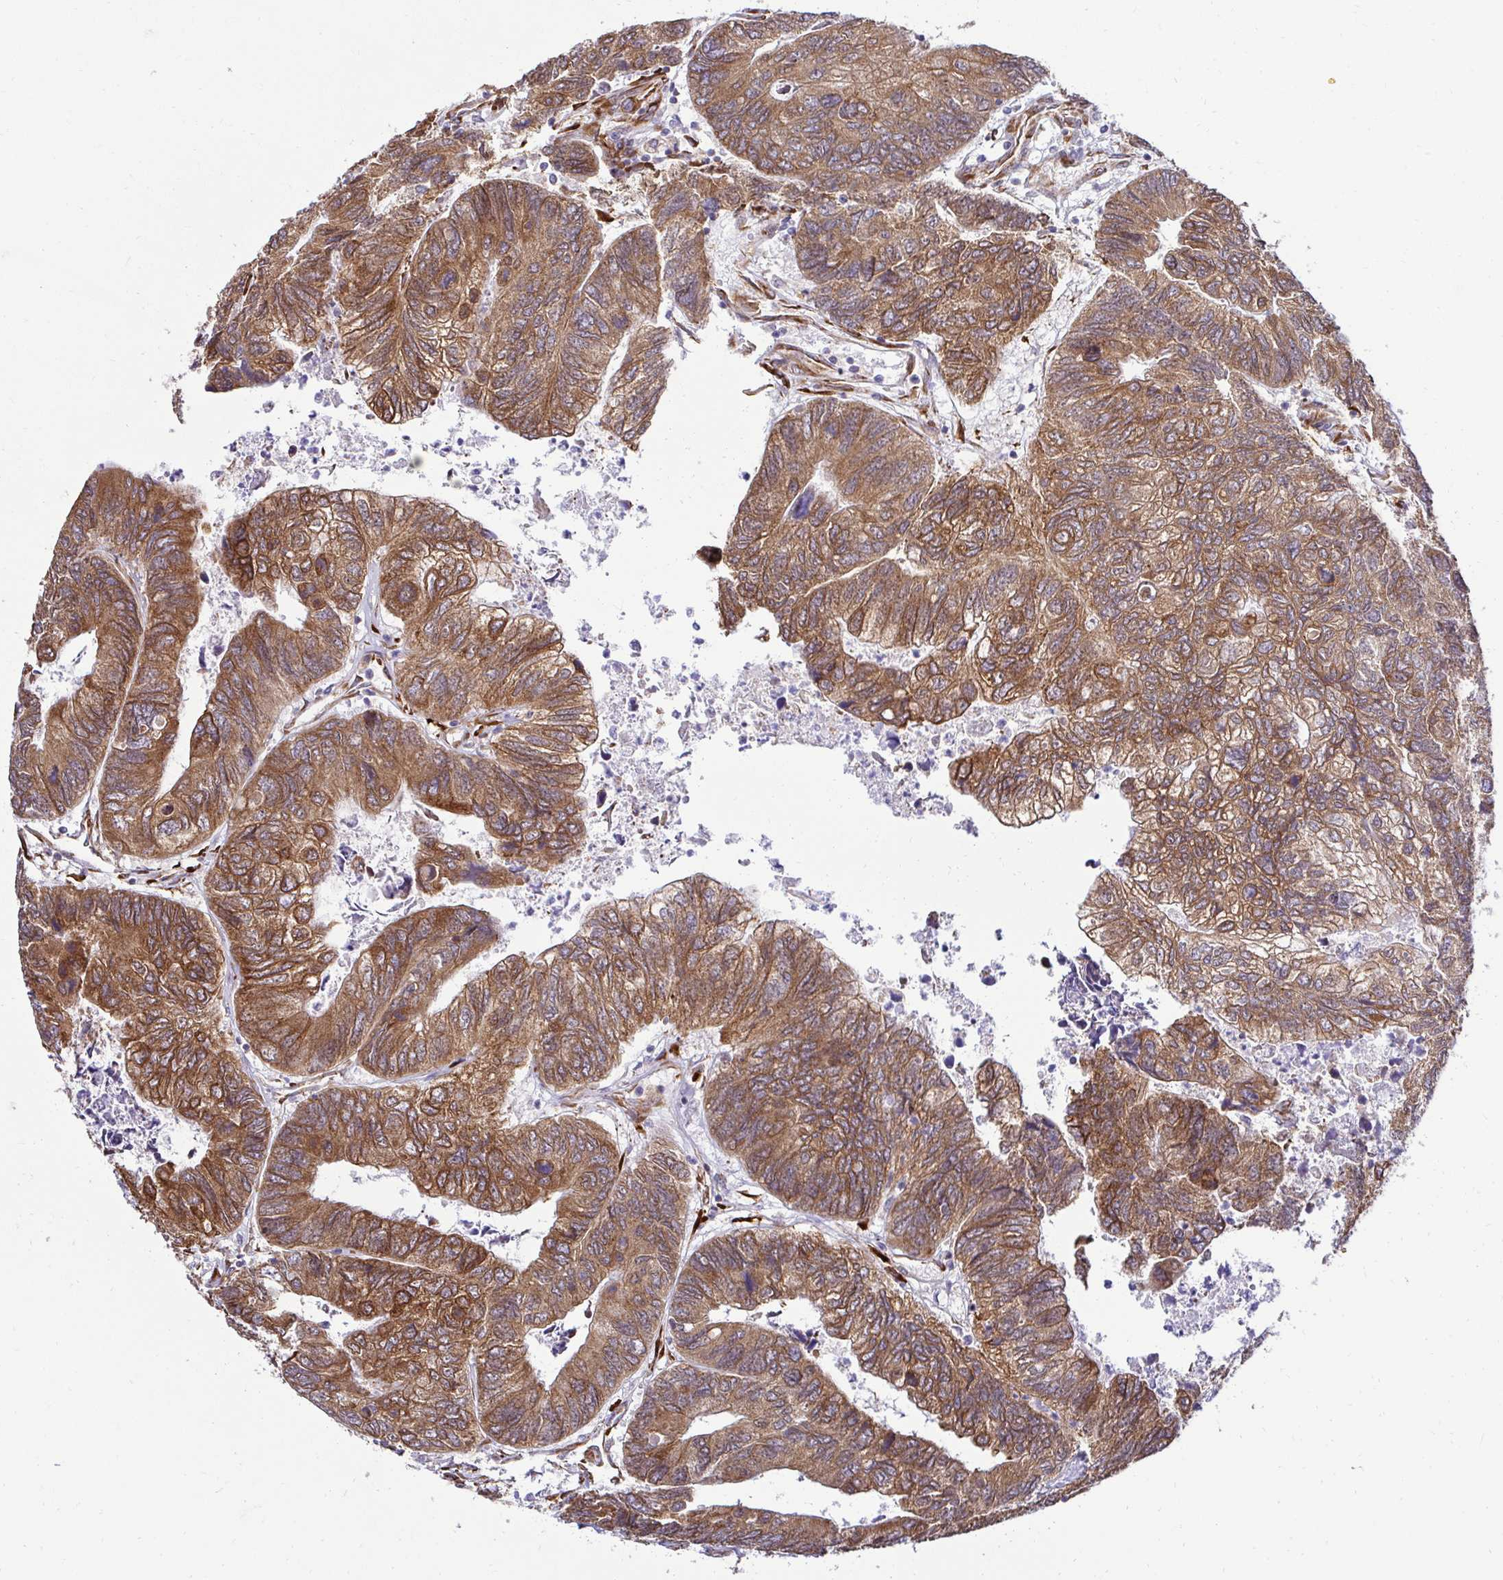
{"staining": {"intensity": "moderate", "quantity": ">75%", "location": "cytoplasmic/membranous"}, "tissue": "colorectal cancer", "cell_type": "Tumor cells", "image_type": "cancer", "snomed": [{"axis": "morphology", "description": "Adenocarcinoma, NOS"}, {"axis": "topography", "description": "Colon"}], "caption": "A medium amount of moderate cytoplasmic/membranous expression is seen in about >75% of tumor cells in colorectal cancer (adenocarcinoma) tissue.", "gene": "HPS1", "patient": {"sex": "female", "age": 67}}